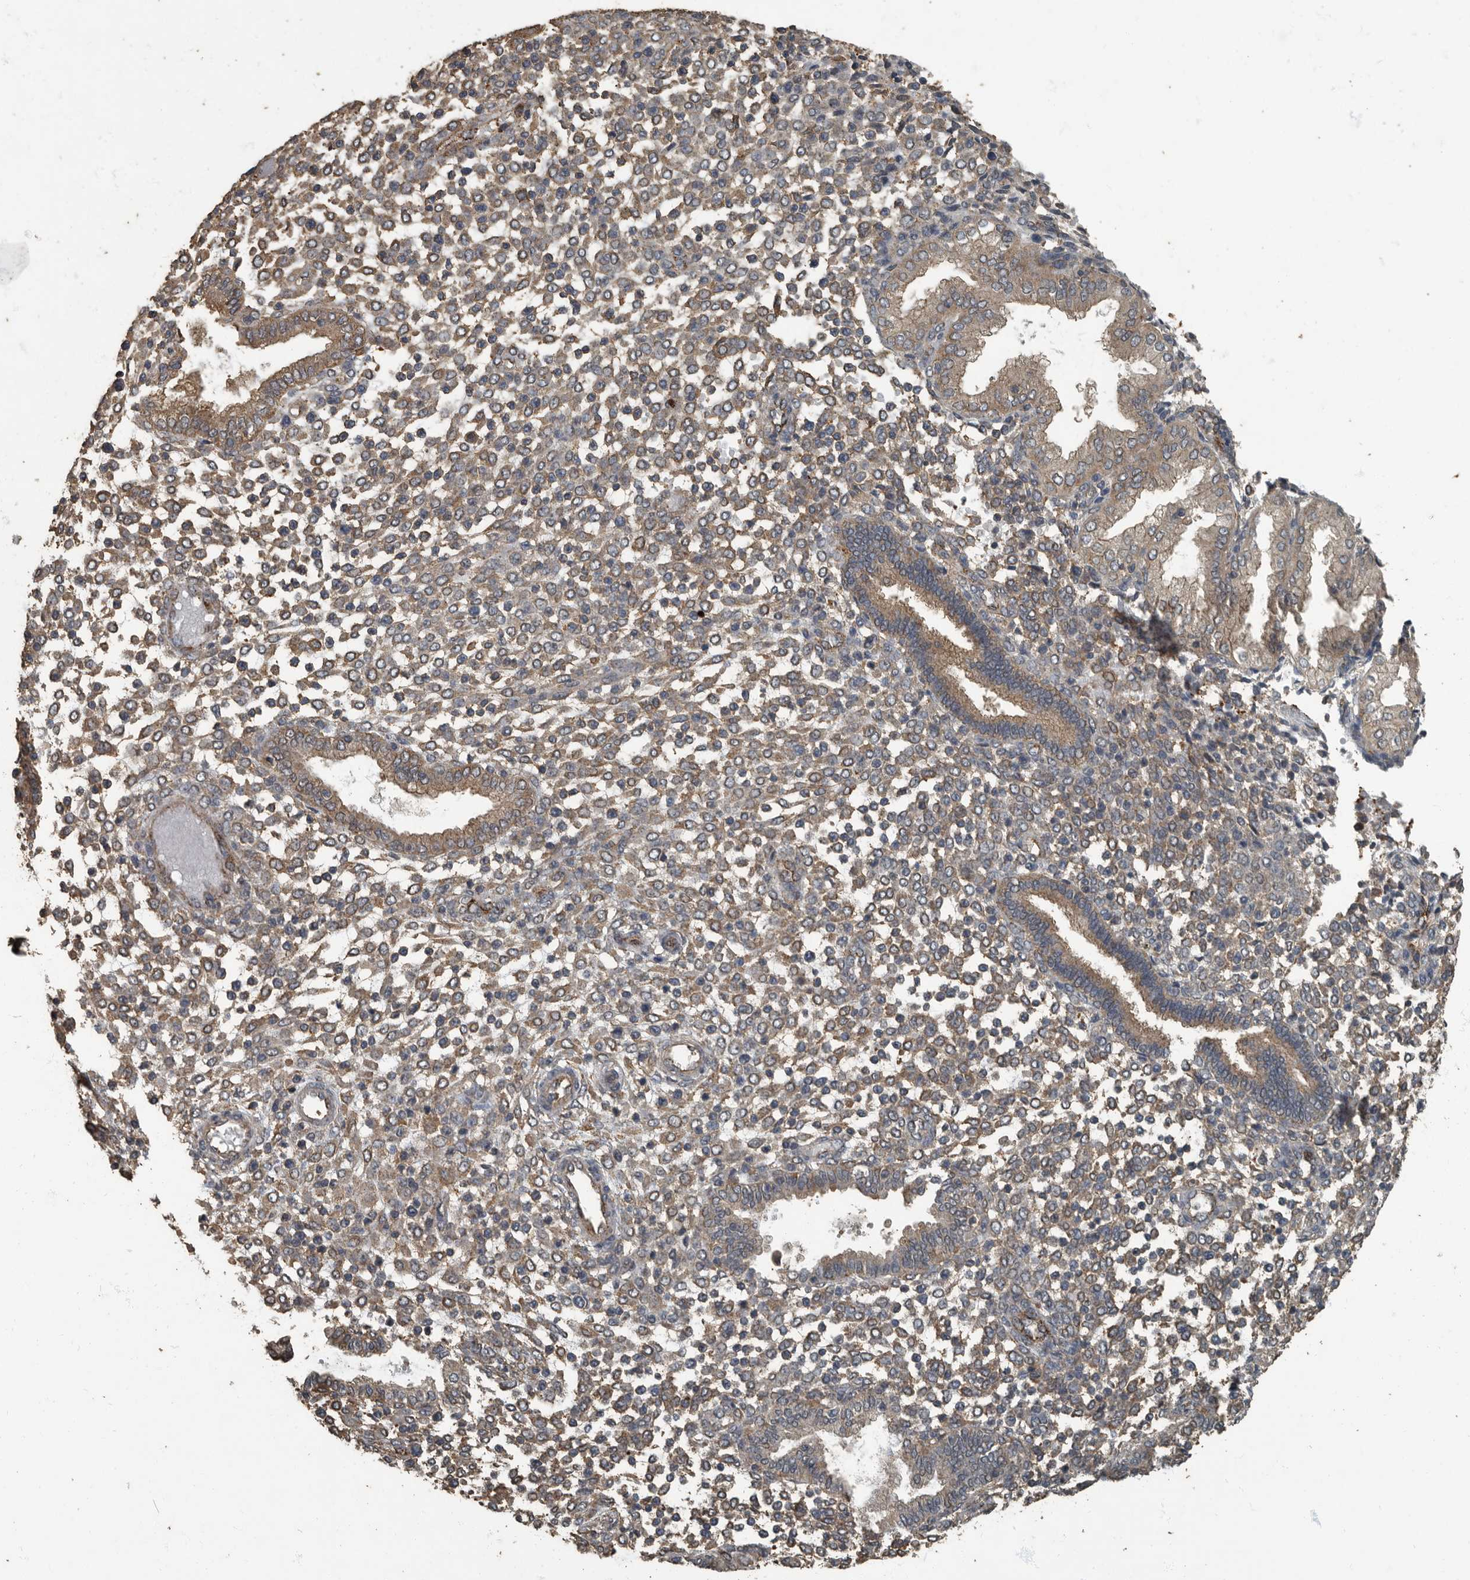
{"staining": {"intensity": "weak", "quantity": "25%-75%", "location": "cytoplasmic/membranous"}, "tissue": "endometrium", "cell_type": "Cells in endometrial stroma", "image_type": "normal", "snomed": [{"axis": "morphology", "description": "Normal tissue, NOS"}, {"axis": "topography", "description": "Endometrium"}], "caption": "Approximately 25%-75% of cells in endometrial stroma in normal endometrium reveal weak cytoplasmic/membranous protein expression as visualized by brown immunohistochemical staining.", "gene": "IL15RA", "patient": {"sex": "female", "age": 53}}